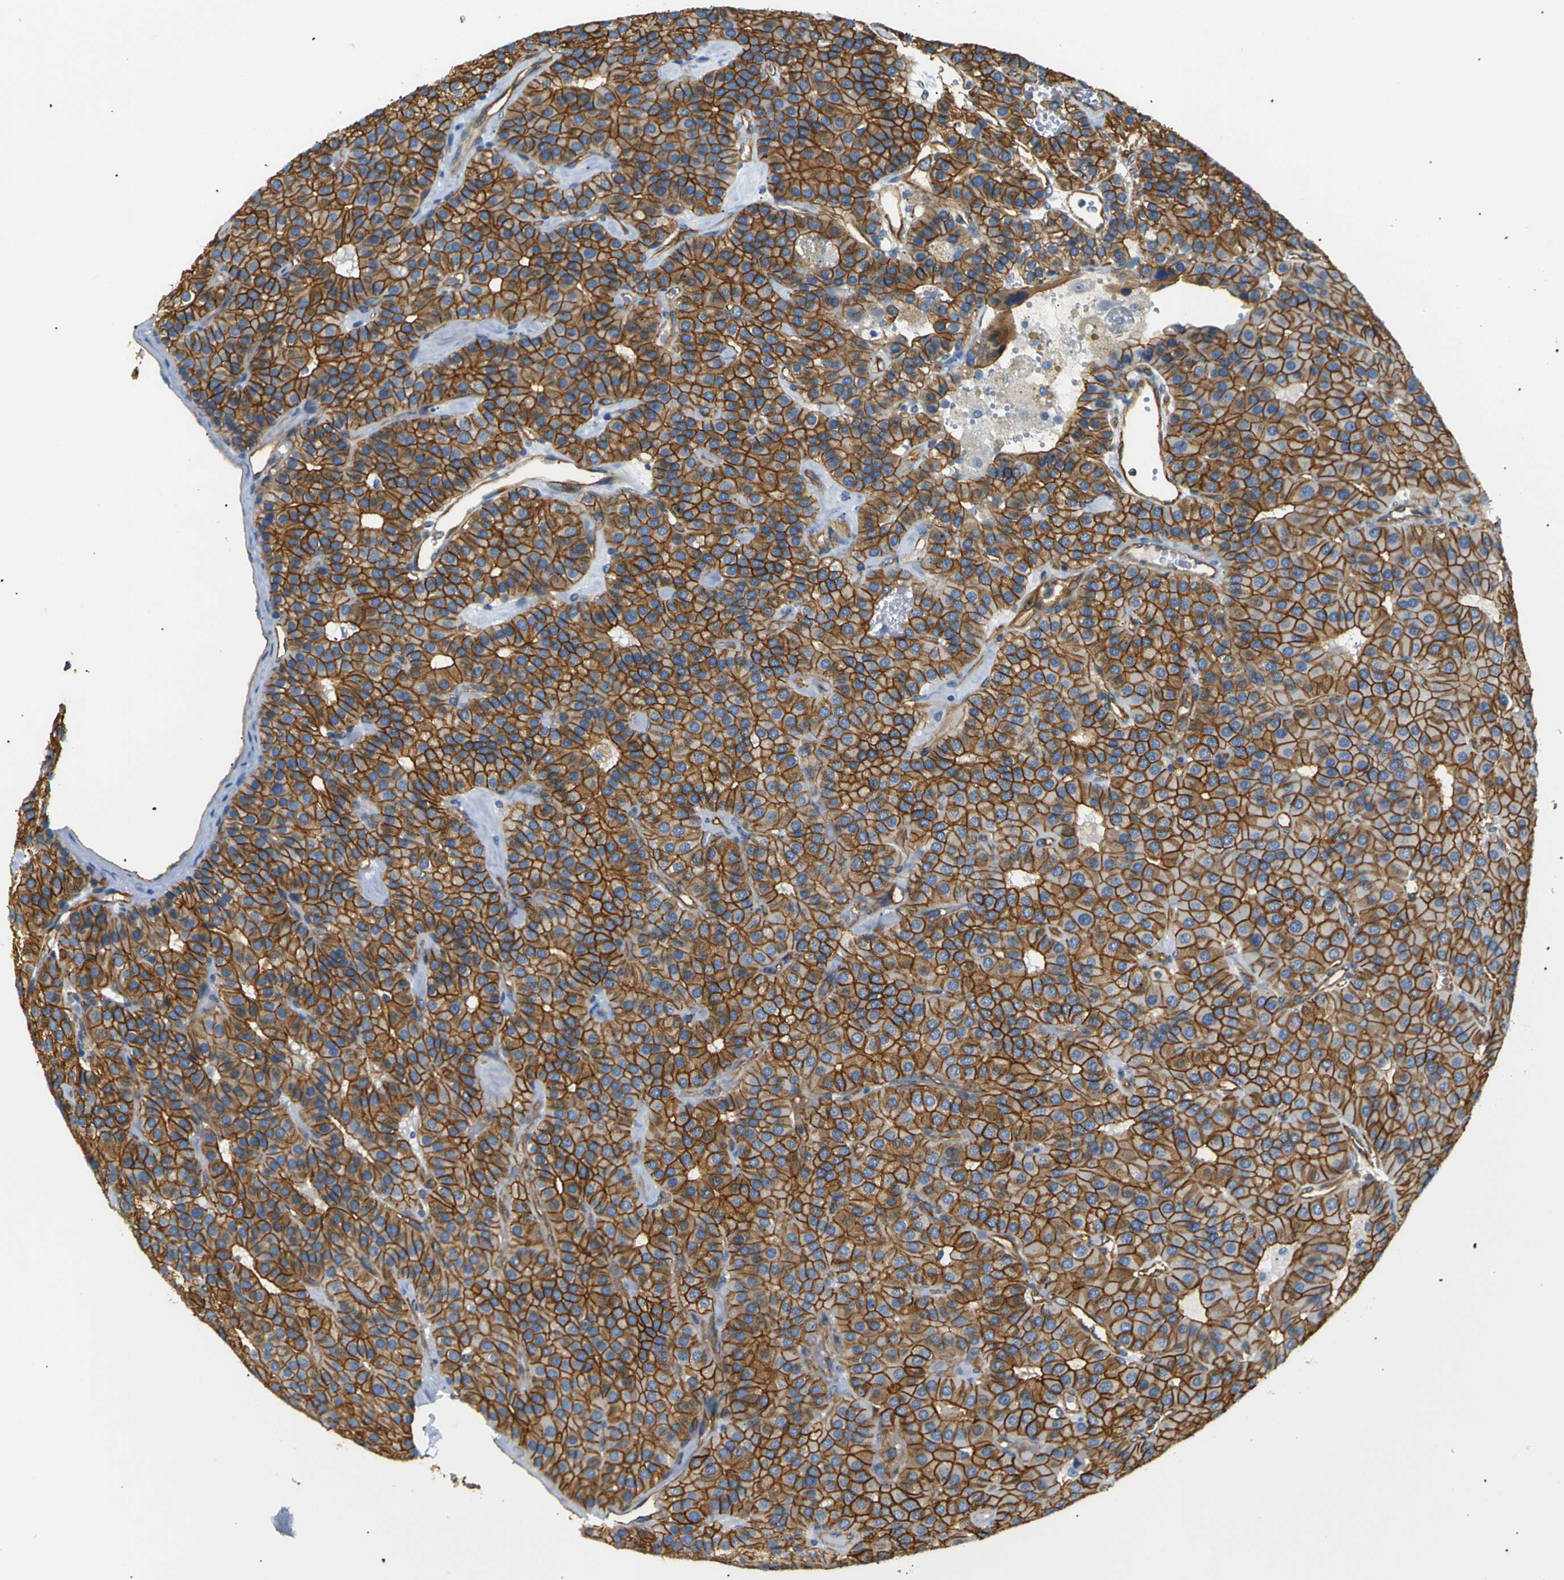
{"staining": {"intensity": "strong", "quantity": ">75%", "location": "cytoplasmic/membranous"}, "tissue": "parathyroid gland", "cell_type": "Glandular cells", "image_type": "normal", "snomed": [{"axis": "morphology", "description": "Normal tissue, NOS"}, {"axis": "morphology", "description": "Adenoma, NOS"}, {"axis": "topography", "description": "Parathyroid gland"}], "caption": "This photomicrograph displays immunohistochemistry staining of benign human parathyroid gland, with high strong cytoplasmic/membranous positivity in about >75% of glandular cells.", "gene": "SPTBN1", "patient": {"sex": "female", "age": 86}}